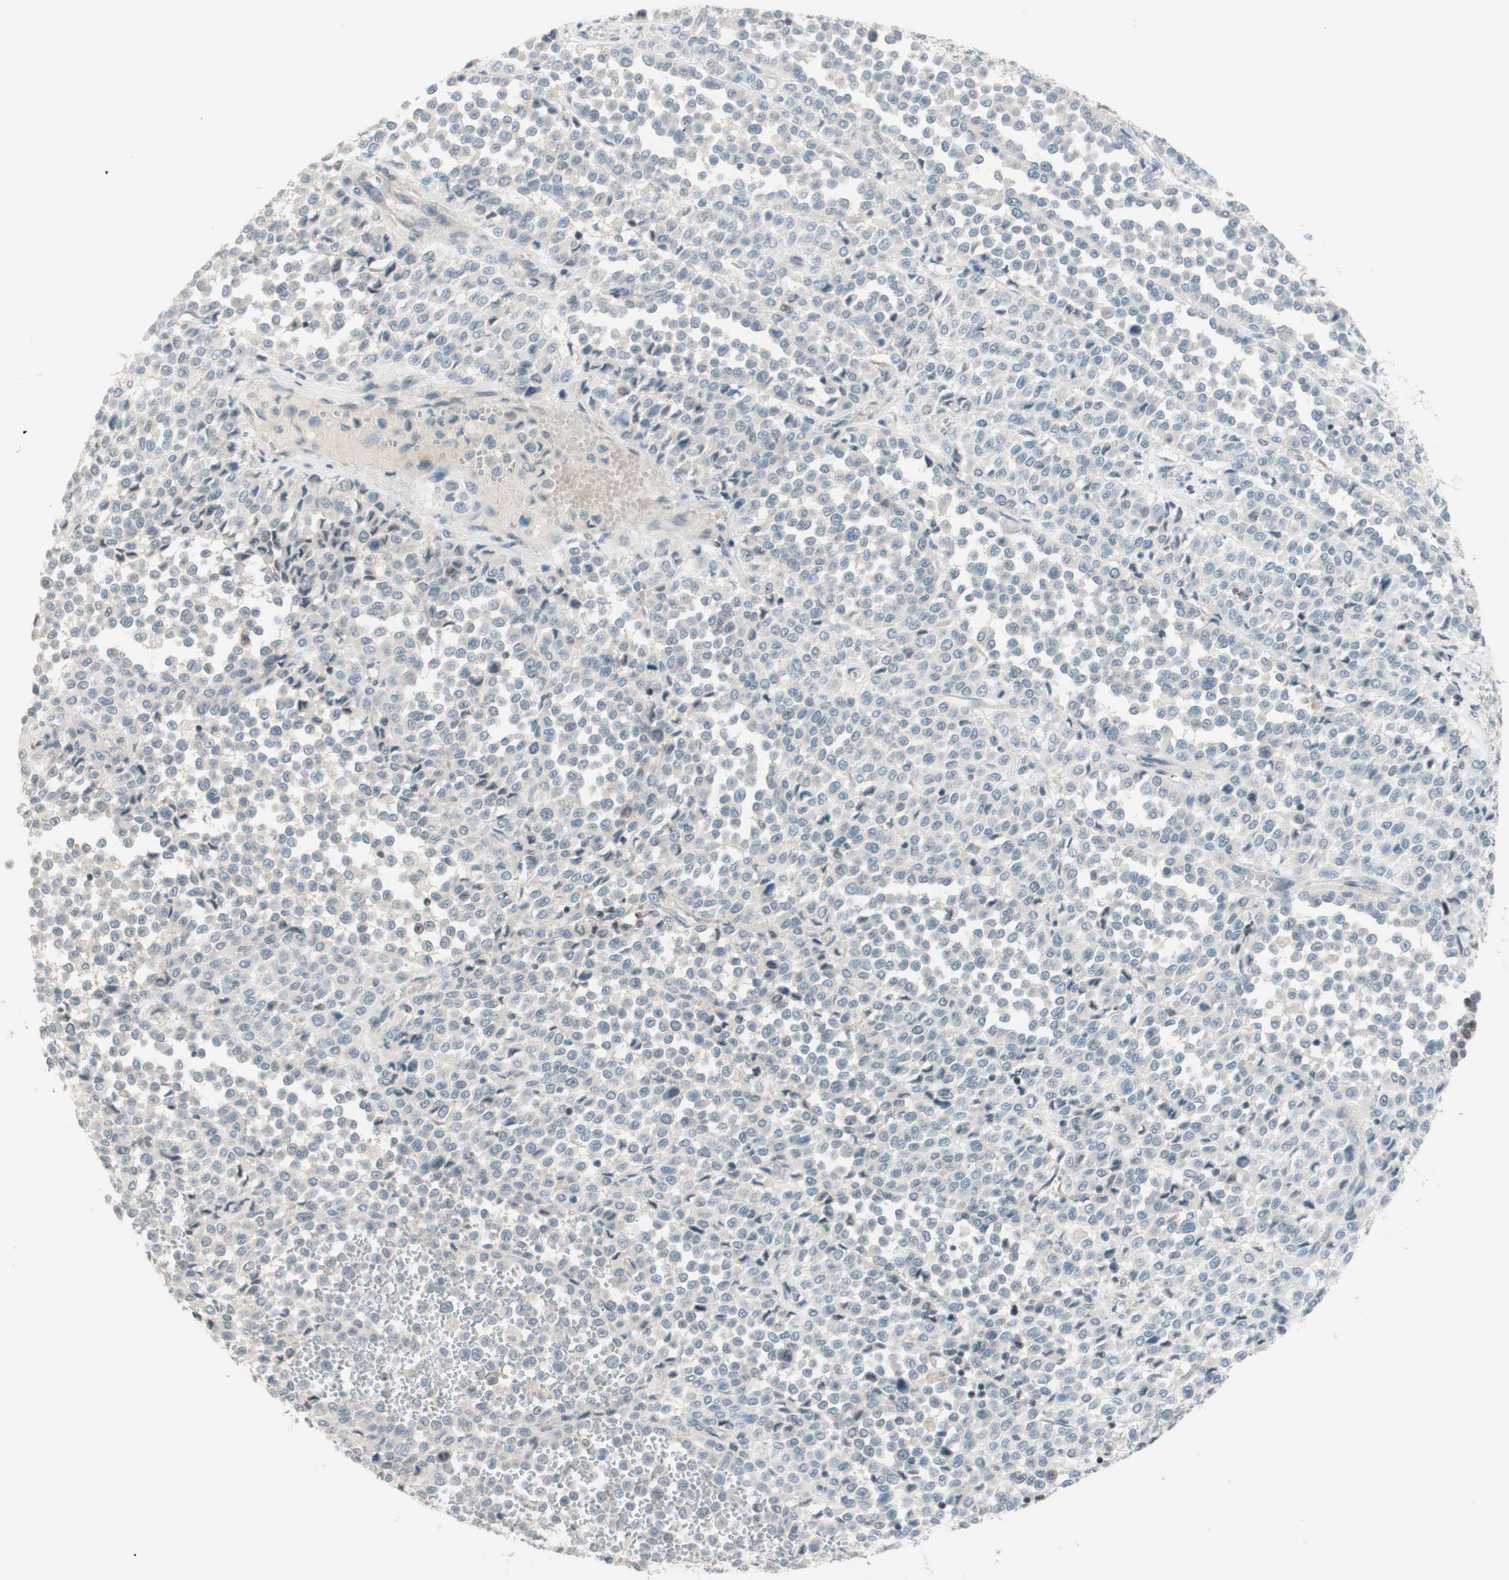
{"staining": {"intensity": "negative", "quantity": "none", "location": "none"}, "tissue": "melanoma", "cell_type": "Tumor cells", "image_type": "cancer", "snomed": [{"axis": "morphology", "description": "Malignant melanoma, Metastatic site"}, {"axis": "topography", "description": "Pancreas"}], "caption": "Melanoma was stained to show a protein in brown. There is no significant expression in tumor cells. Brightfield microscopy of immunohistochemistry stained with DAB (brown) and hematoxylin (blue), captured at high magnification.", "gene": "JPH1", "patient": {"sex": "female", "age": 30}}